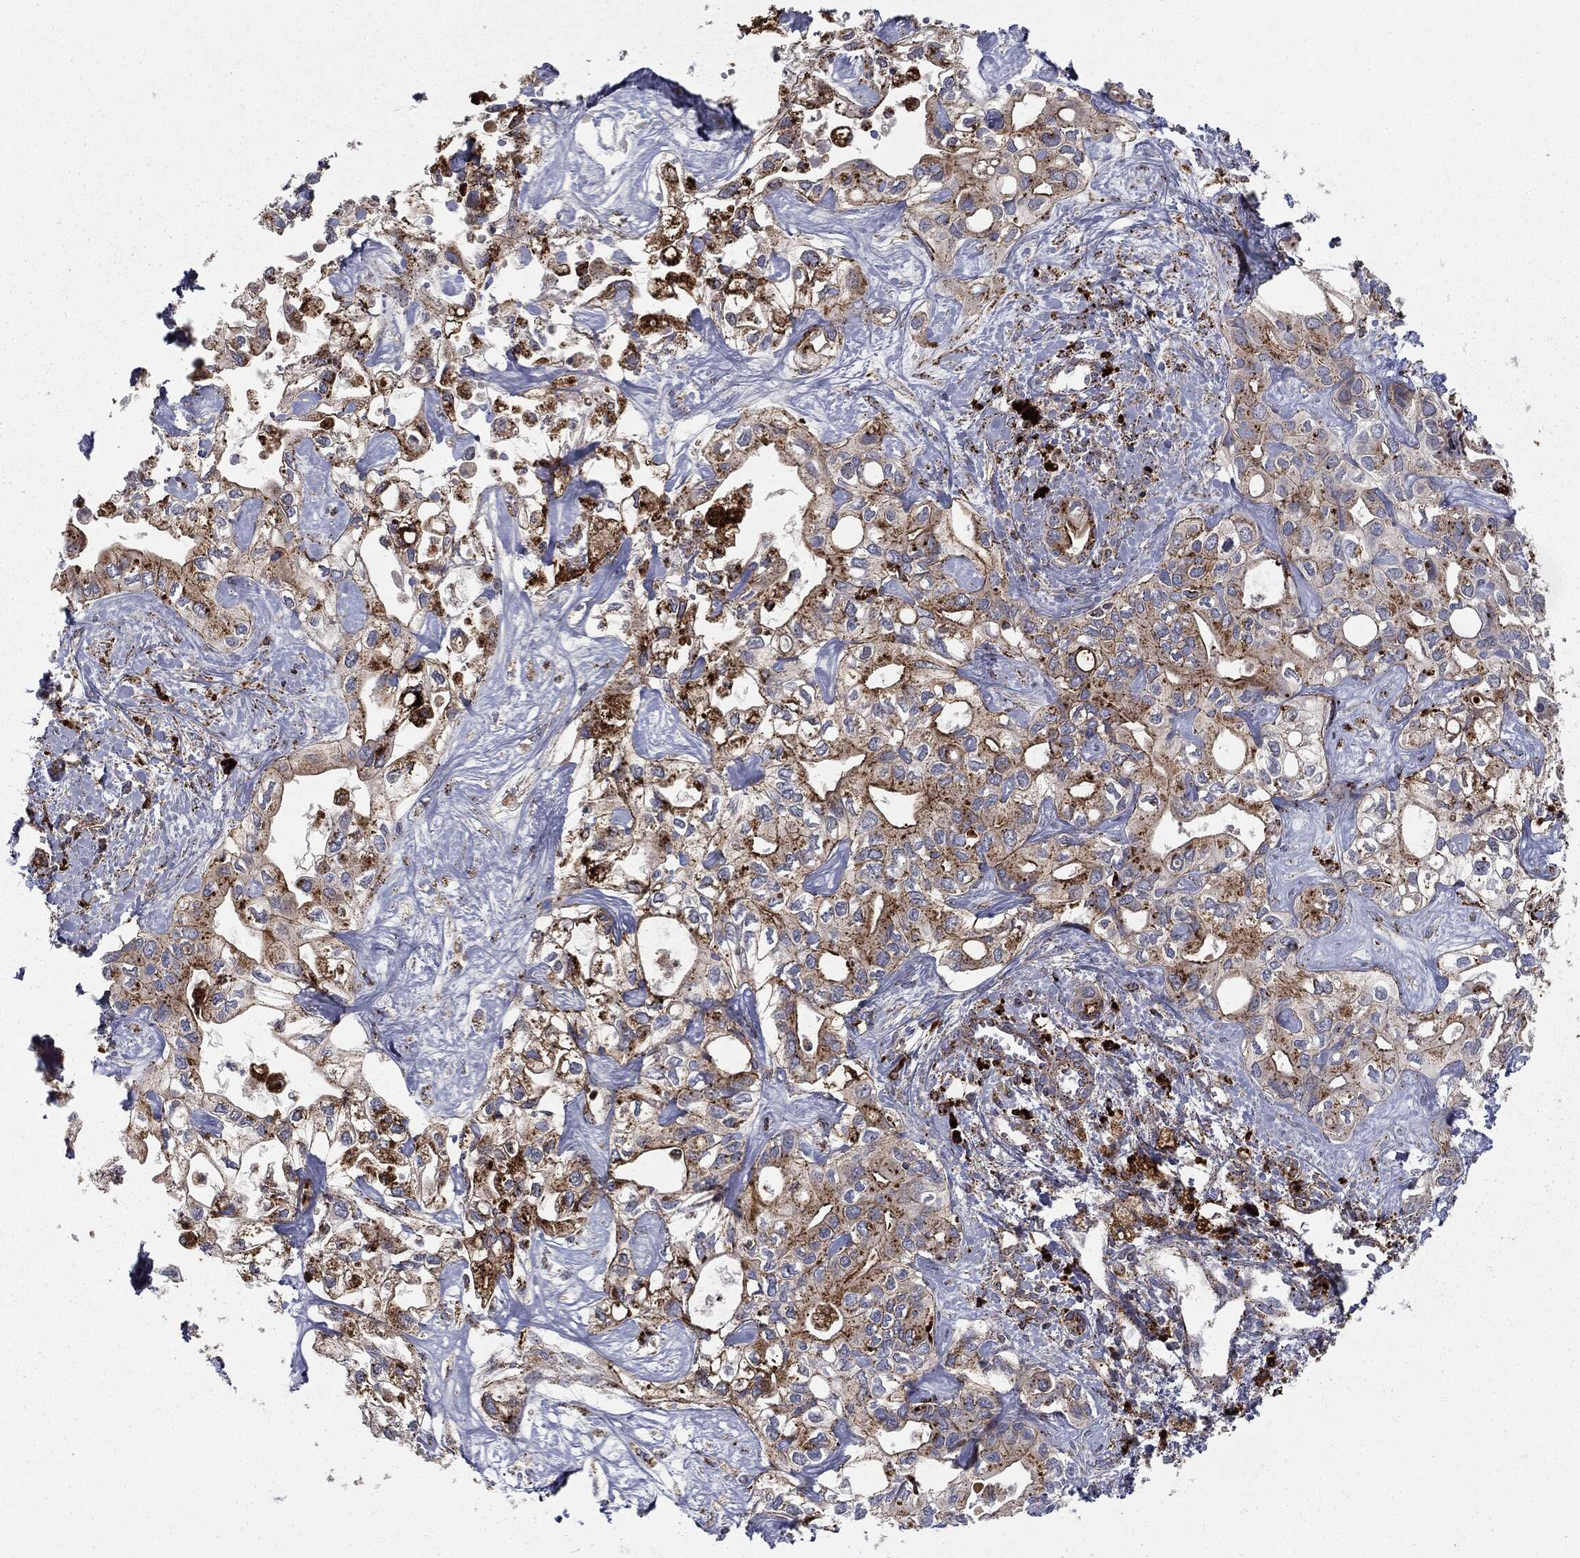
{"staining": {"intensity": "strong", "quantity": "25%-75%", "location": "cytoplasmic/membranous"}, "tissue": "liver cancer", "cell_type": "Tumor cells", "image_type": "cancer", "snomed": [{"axis": "morphology", "description": "Cholangiocarcinoma"}, {"axis": "topography", "description": "Liver"}], "caption": "Liver cancer (cholangiocarcinoma) was stained to show a protein in brown. There is high levels of strong cytoplasmic/membranous expression in approximately 25%-75% of tumor cells.", "gene": "CTSA", "patient": {"sex": "female", "age": 64}}